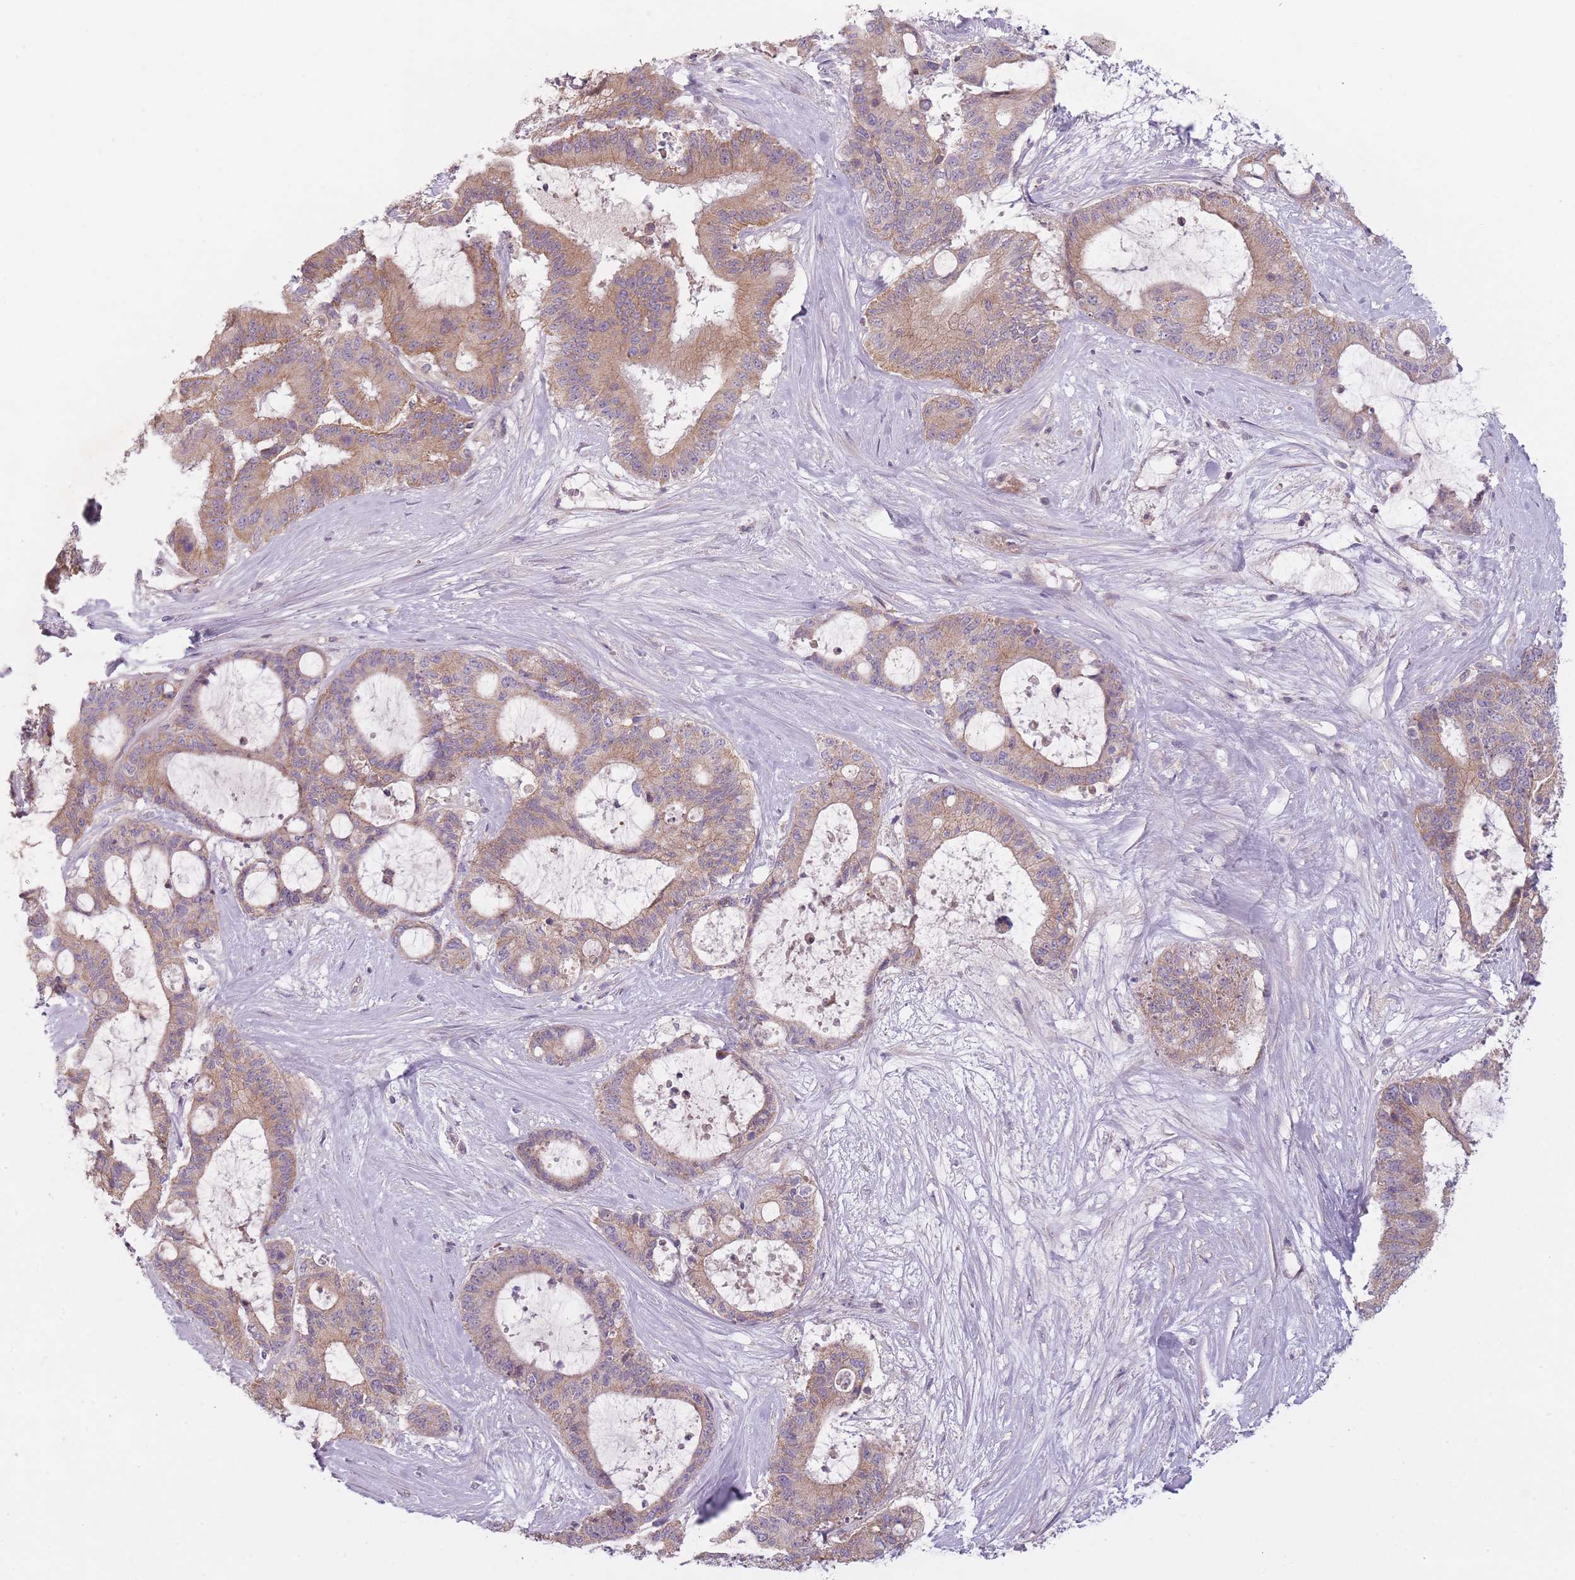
{"staining": {"intensity": "moderate", "quantity": ">75%", "location": "cytoplasmic/membranous"}, "tissue": "liver cancer", "cell_type": "Tumor cells", "image_type": "cancer", "snomed": [{"axis": "morphology", "description": "Normal tissue, NOS"}, {"axis": "morphology", "description": "Cholangiocarcinoma"}, {"axis": "topography", "description": "Liver"}, {"axis": "topography", "description": "Peripheral nerve tissue"}], "caption": "Immunohistochemistry (DAB) staining of human cholangiocarcinoma (liver) exhibits moderate cytoplasmic/membranous protein positivity in approximately >75% of tumor cells.", "gene": "NT5DC2", "patient": {"sex": "female", "age": 73}}